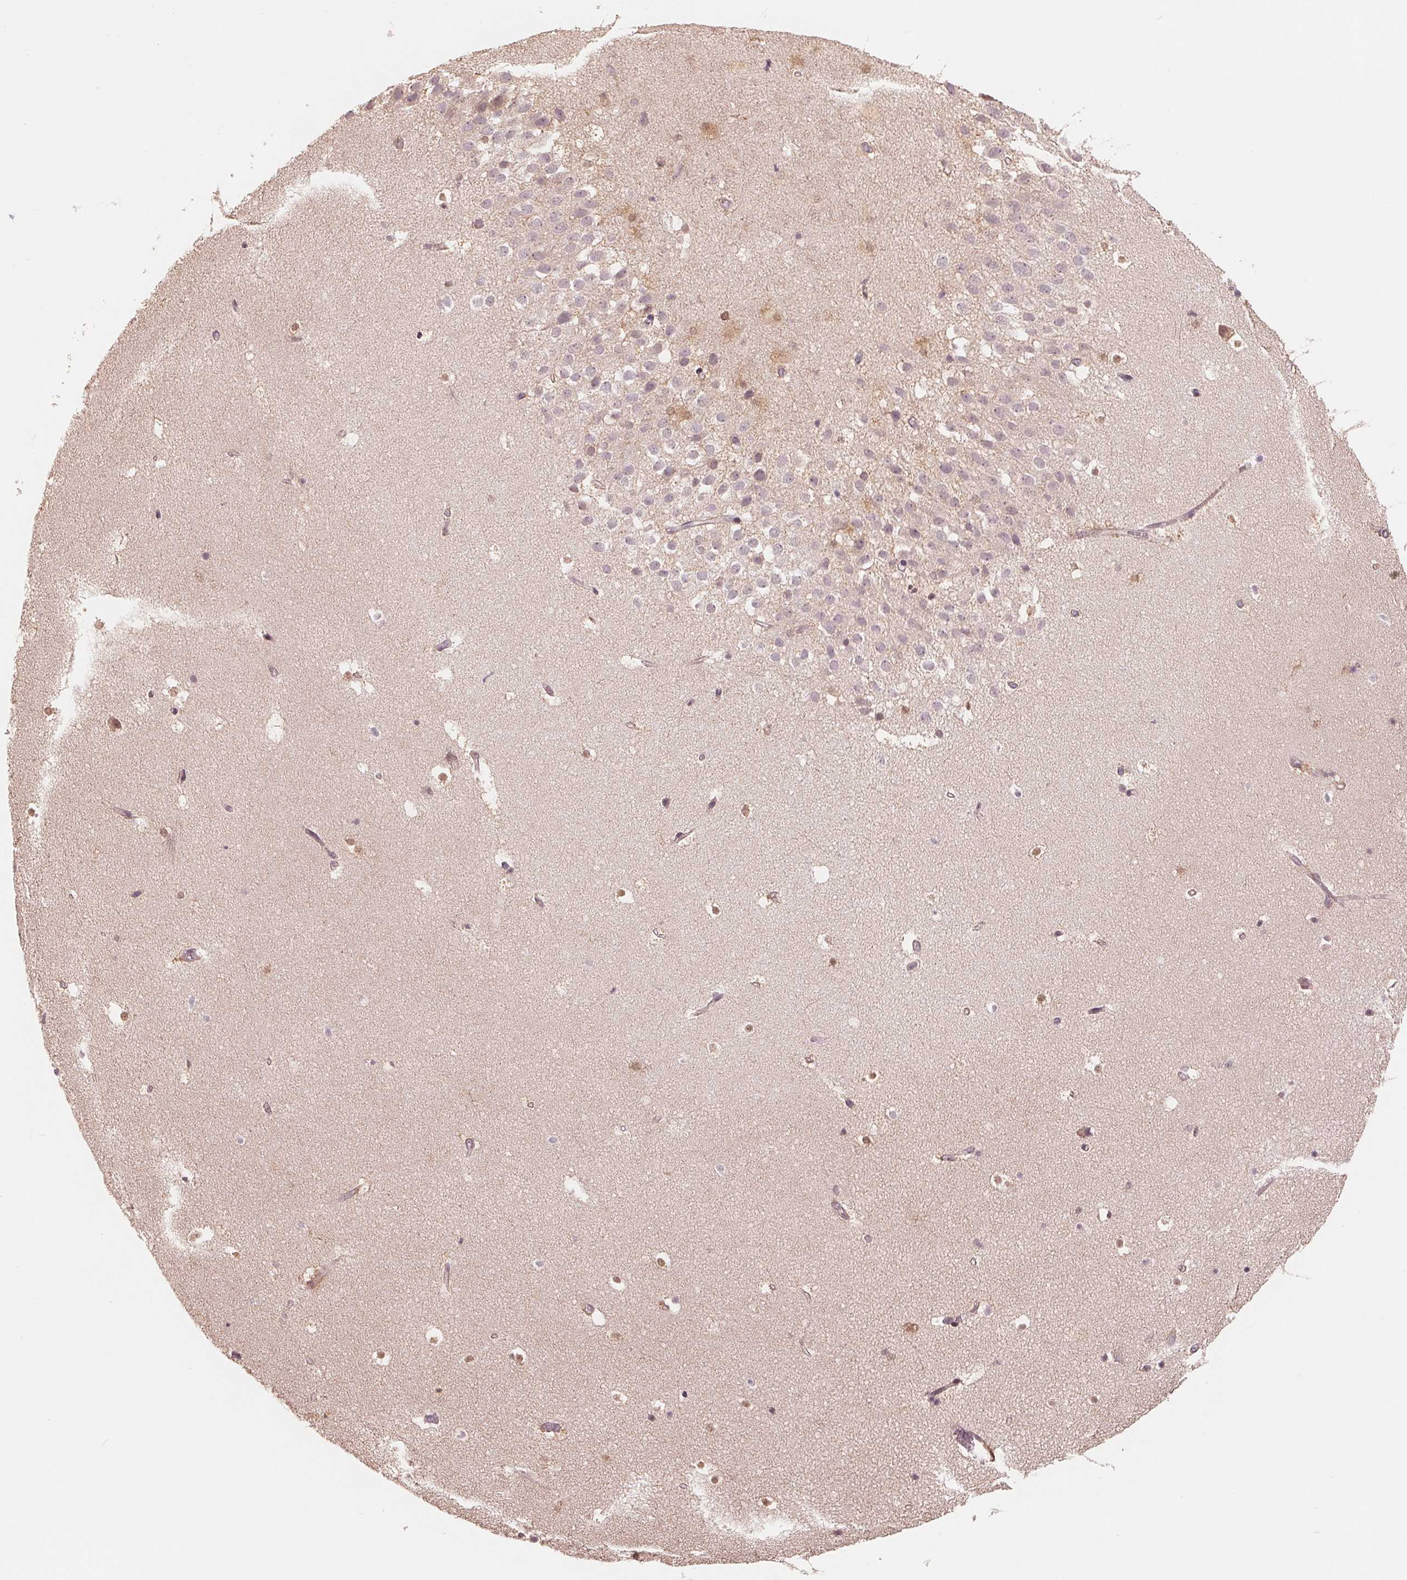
{"staining": {"intensity": "weak", "quantity": "<25%", "location": "cytoplasmic/membranous"}, "tissue": "hippocampus", "cell_type": "Glial cells", "image_type": "normal", "snomed": [{"axis": "morphology", "description": "Normal tissue, NOS"}, {"axis": "topography", "description": "Hippocampus"}], "caption": "The image exhibits no staining of glial cells in benign hippocampus. Brightfield microscopy of immunohistochemistry stained with DAB (3,3'-diaminobenzidine) (brown) and hematoxylin (blue), captured at high magnification.", "gene": "IL9R", "patient": {"sex": "male", "age": 26}}